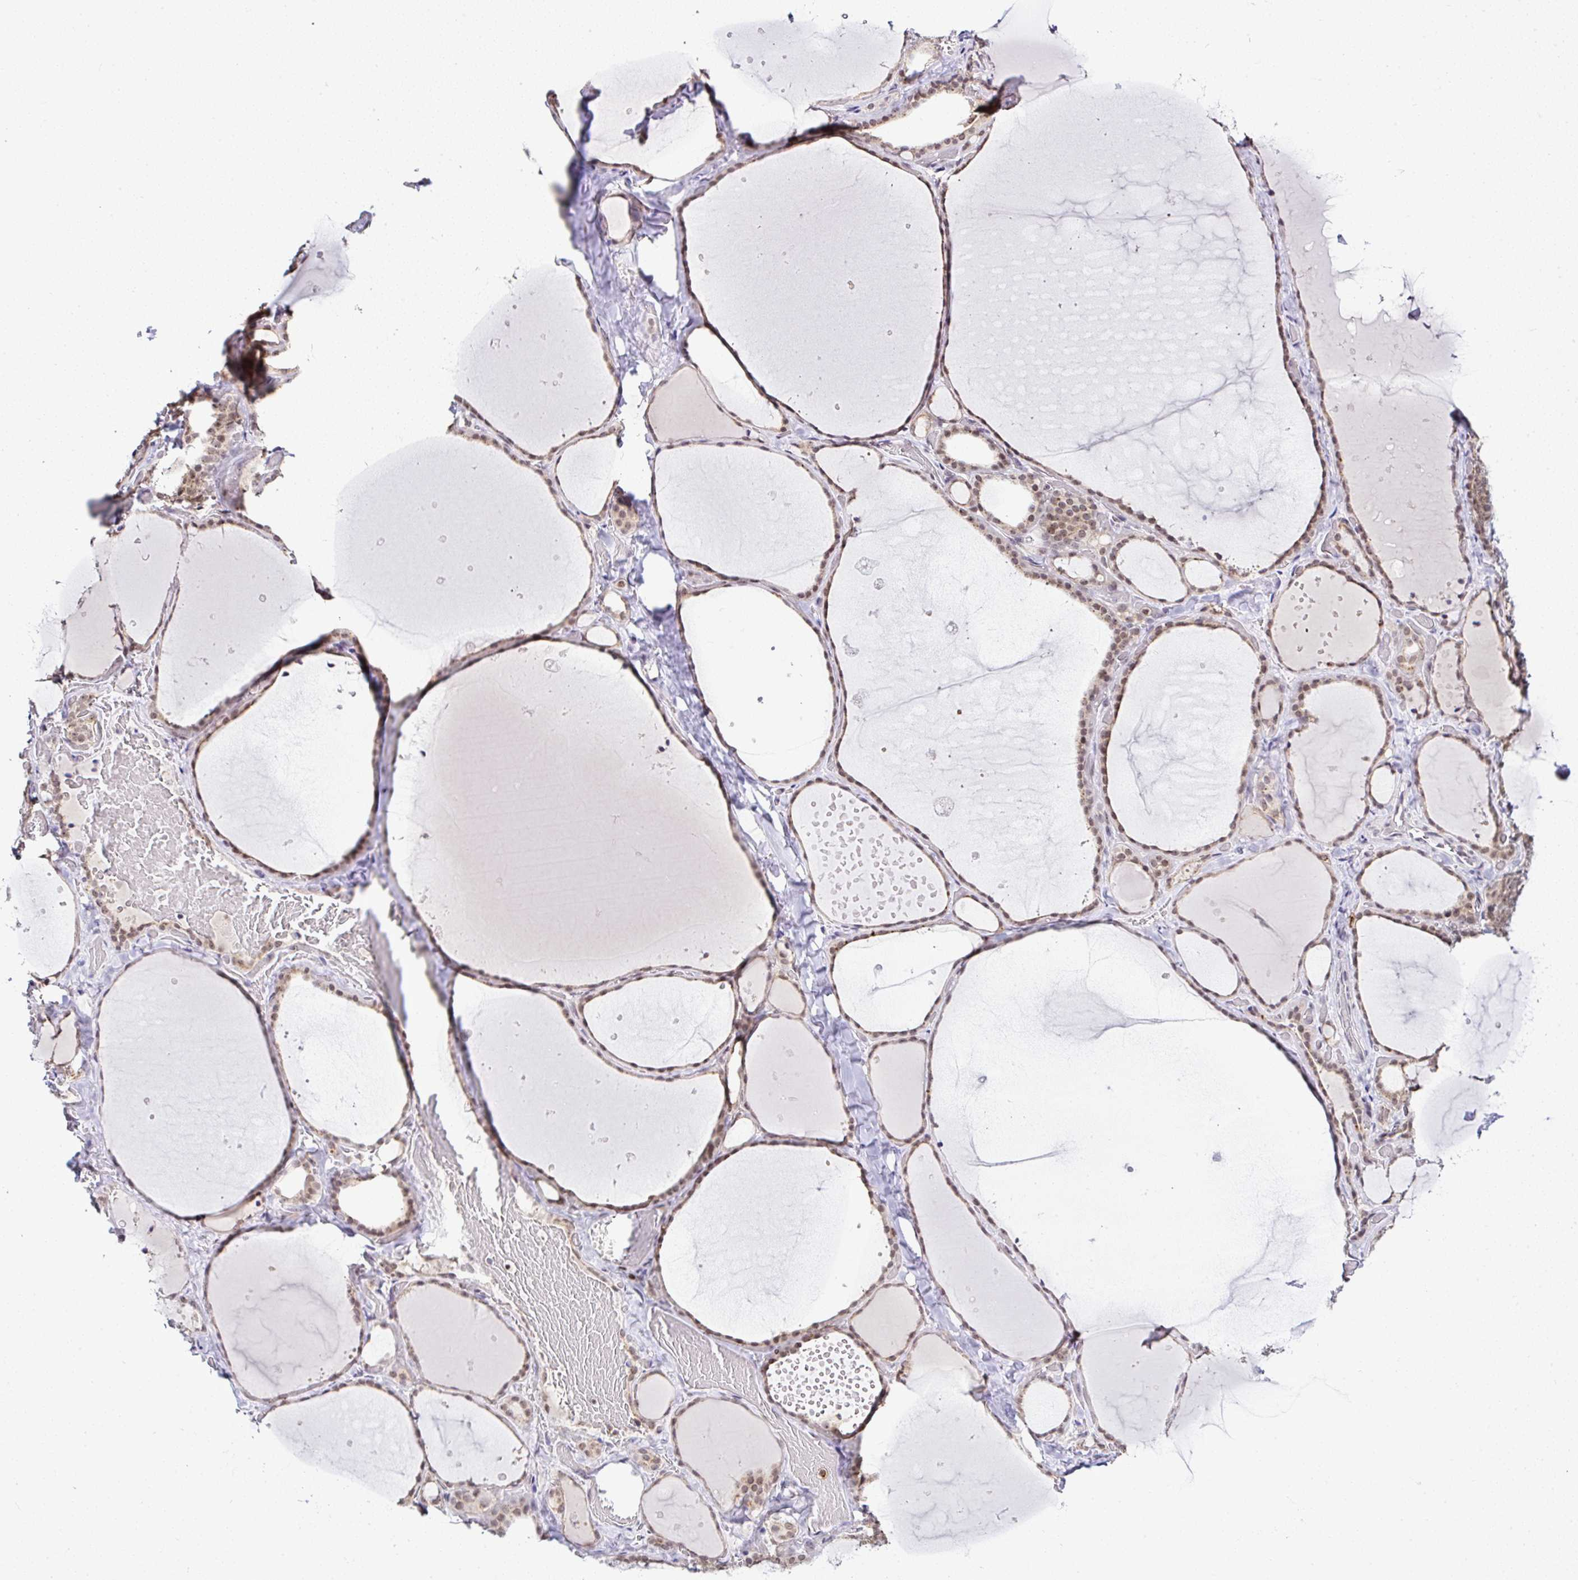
{"staining": {"intensity": "moderate", "quantity": ">75%", "location": "nuclear"}, "tissue": "thyroid gland", "cell_type": "Glandular cells", "image_type": "normal", "snomed": [{"axis": "morphology", "description": "Normal tissue, NOS"}, {"axis": "topography", "description": "Thyroid gland"}], "caption": "Thyroid gland stained with DAB immunohistochemistry (IHC) exhibits medium levels of moderate nuclear positivity in about >75% of glandular cells.", "gene": "PTPN2", "patient": {"sex": "female", "age": 36}}